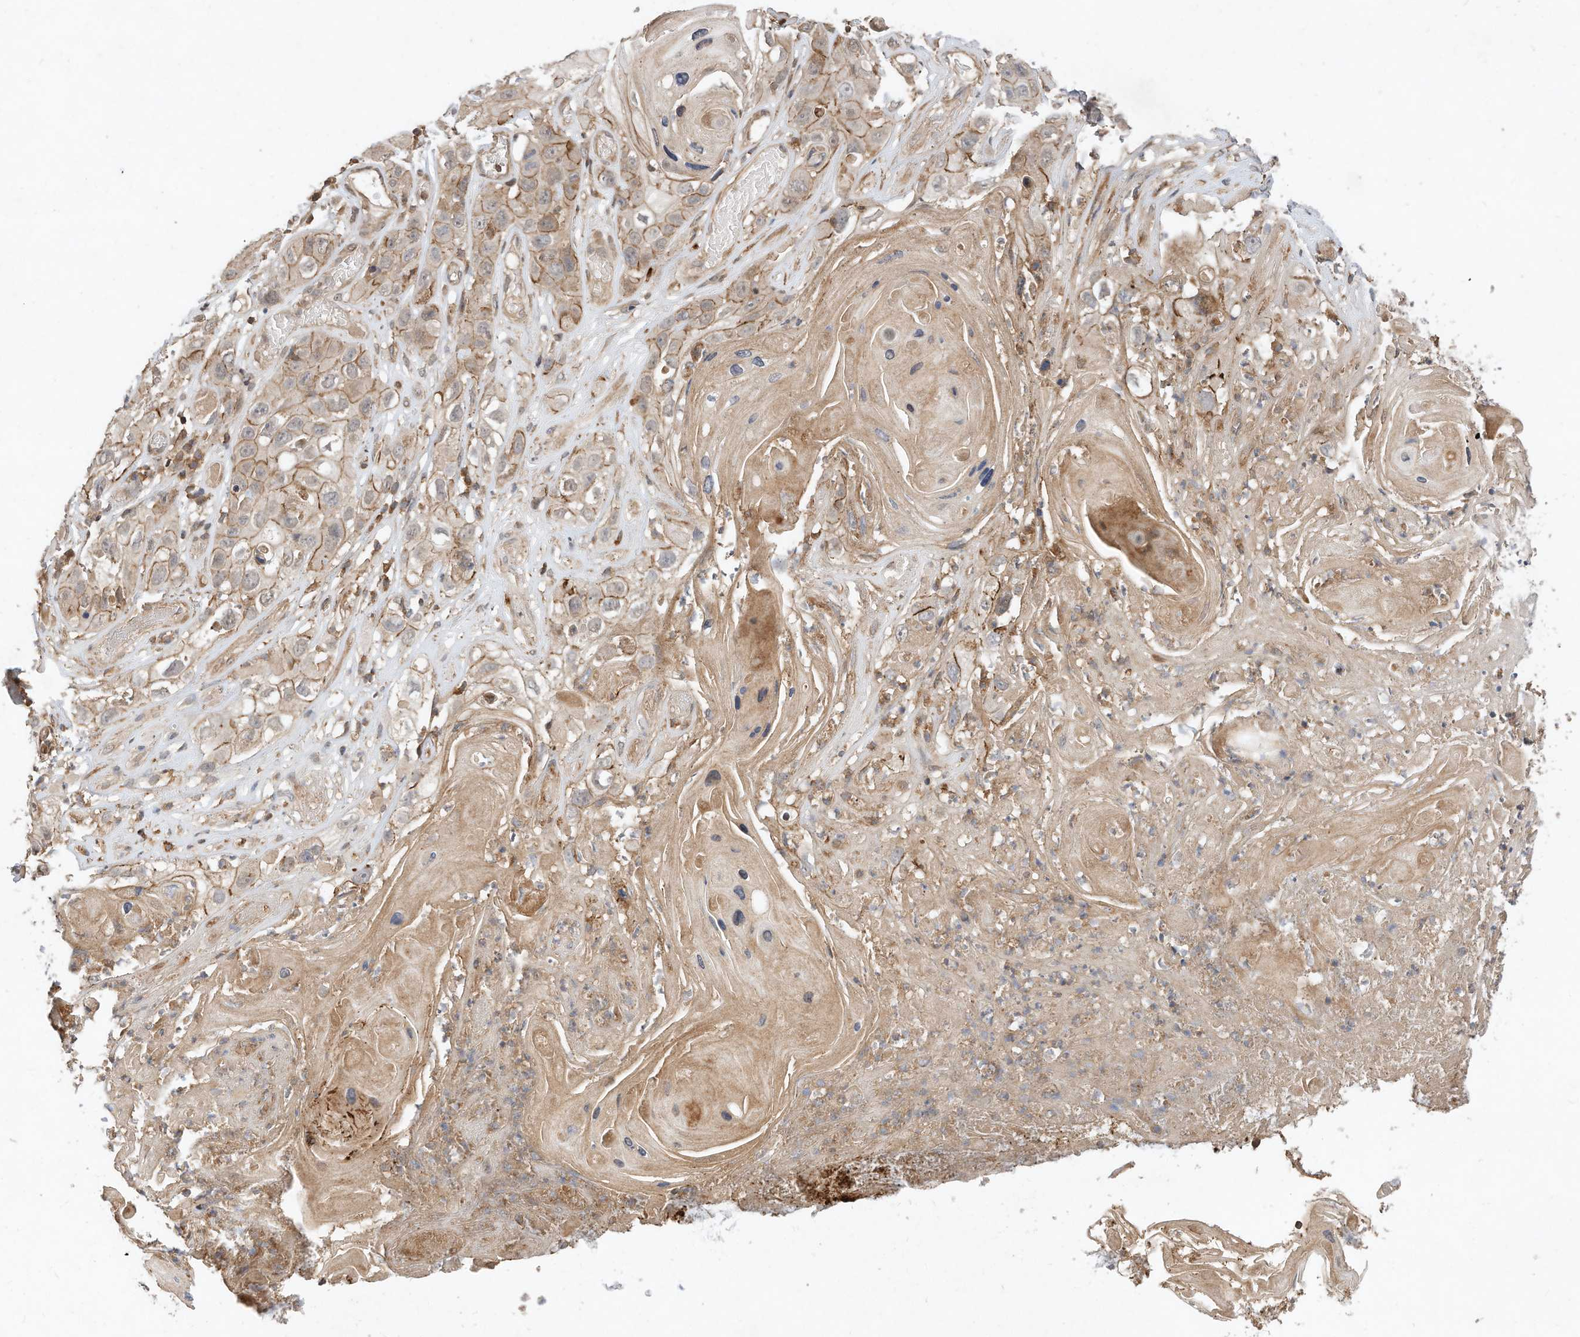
{"staining": {"intensity": "moderate", "quantity": ">75%", "location": "cytoplasmic/membranous"}, "tissue": "skin cancer", "cell_type": "Tumor cells", "image_type": "cancer", "snomed": [{"axis": "morphology", "description": "Squamous cell carcinoma, NOS"}, {"axis": "topography", "description": "Skin"}], "caption": "Immunohistochemical staining of skin squamous cell carcinoma demonstrates medium levels of moderate cytoplasmic/membranous positivity in about >75% of tumor cells. Immunohistochemistry stains the protein of interest in brown and the nuclei are stained blue.", "gene": "CPAMD8", "patient": {"sex": "male", "age": 55}}